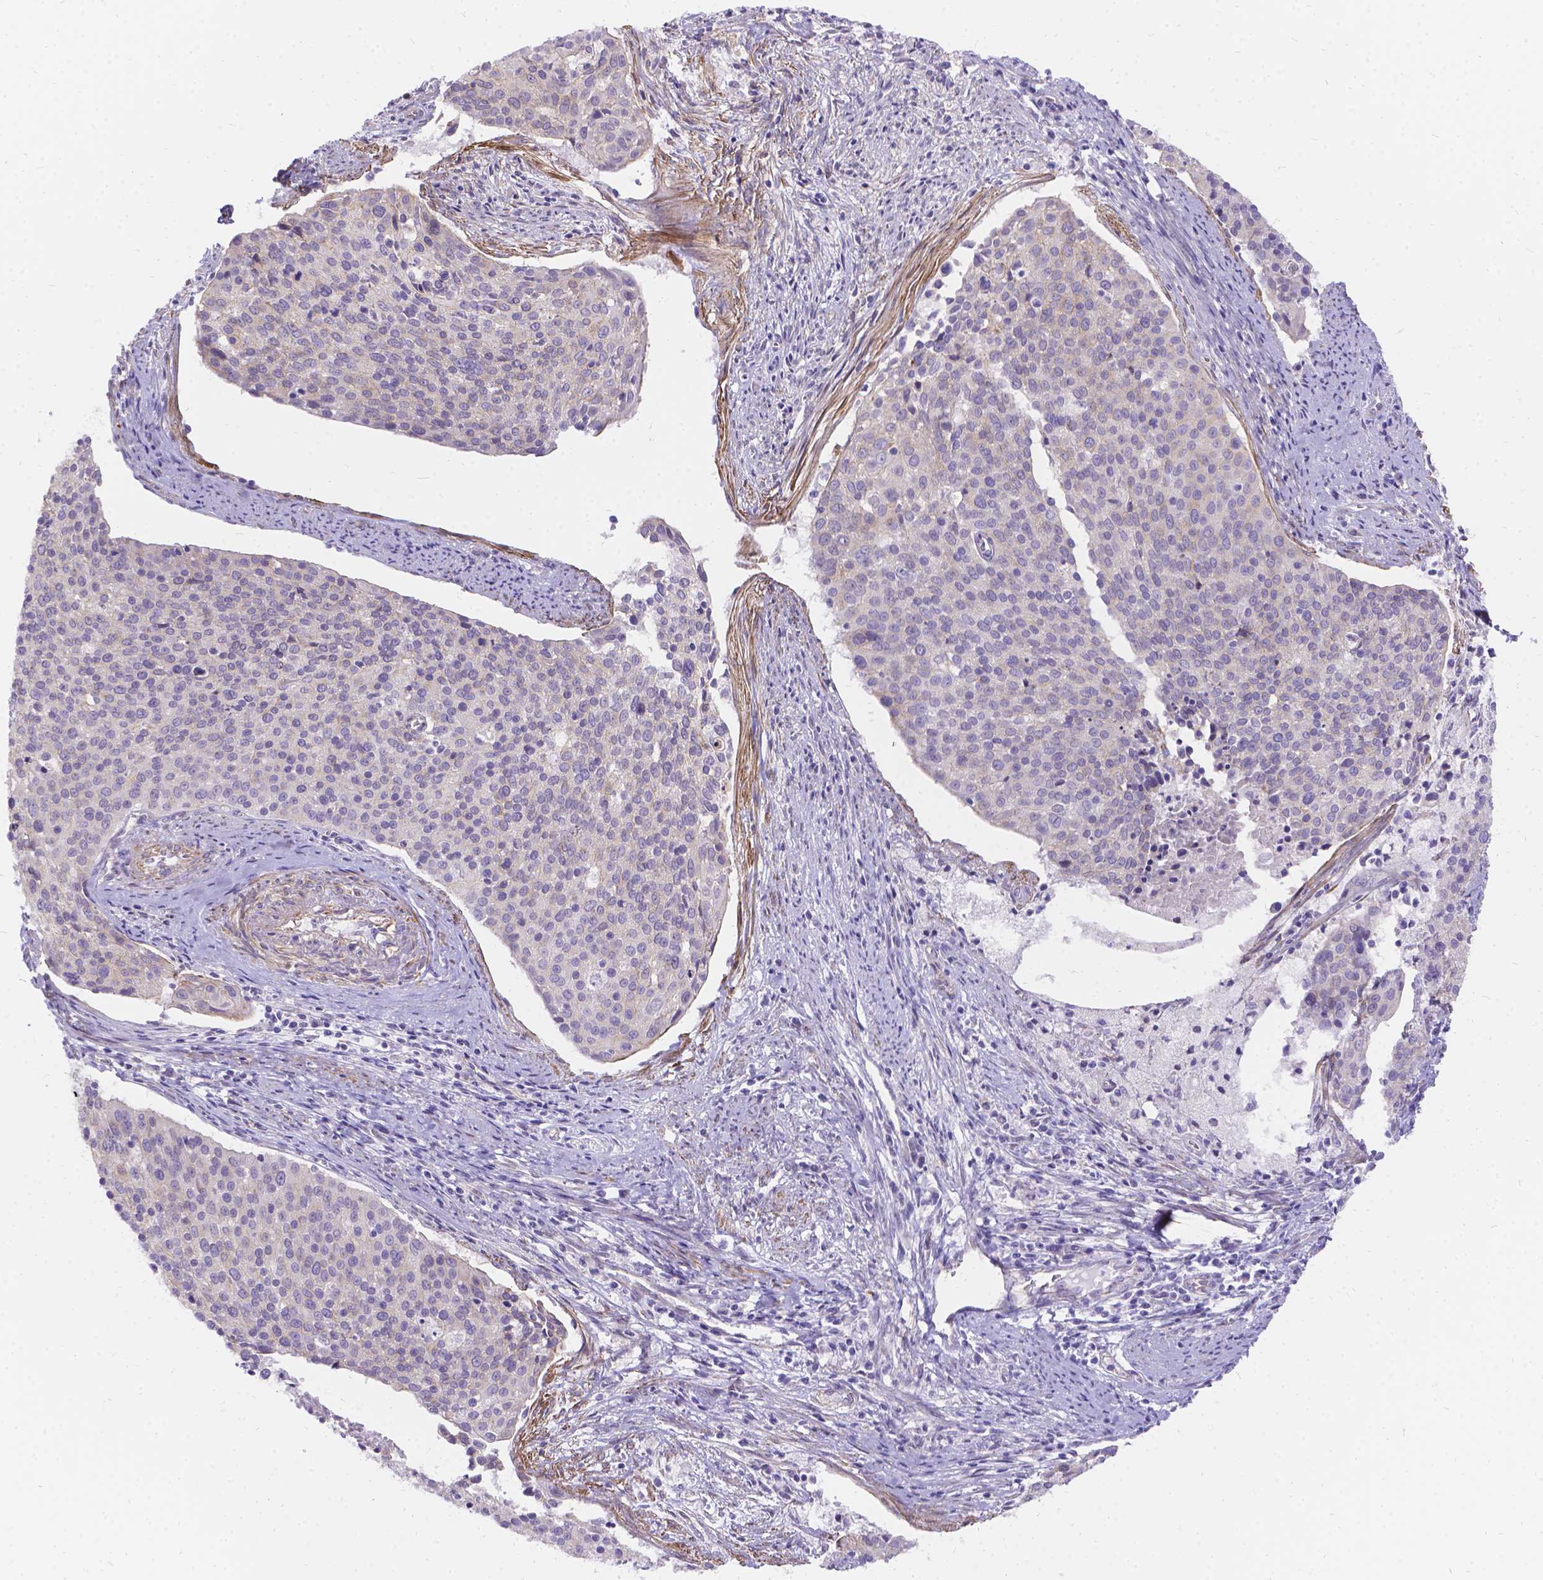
{"staining": {"intensity": "weak", "quantity": "<25%", "location": "cytoplasmic/membranous"}, "tissue": "cervical cancer", "cell_type": "Tumor cells", "image_type": "cancer", "snomed": [{"axis": "morphology", "description": "Squamous cell carcinoma, NOS"}, {"axis": "topography", "description": "Cervix"}], "caption": "Protein analysis of cervical cancer demonstrates no significant positivity in tumor cells.", "gene": "PALS1", "patient": {"sex": "female", "age": 39}}